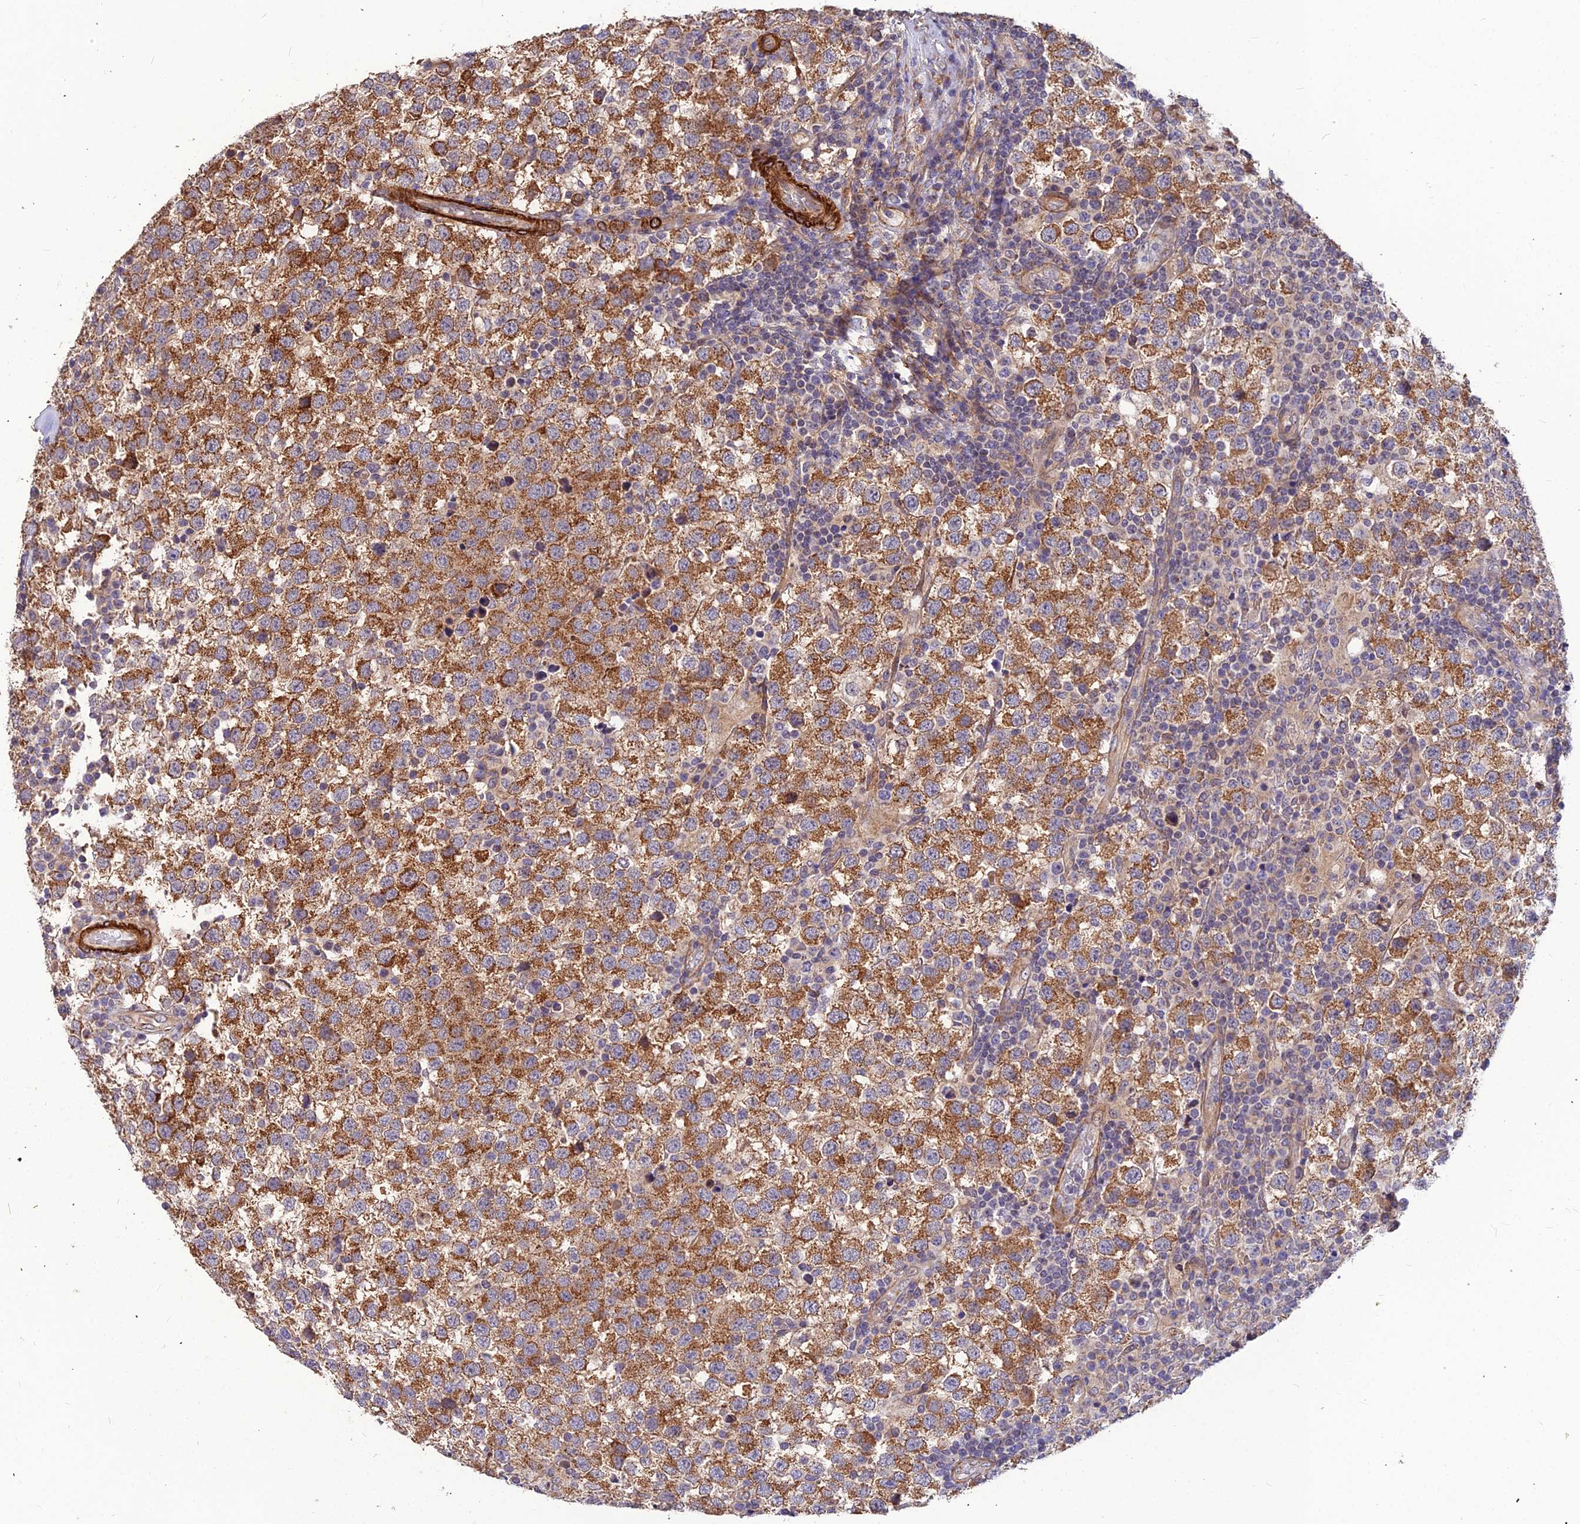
{"staining": {"intensity": "moderate", "quantity": ">75%", "location": "cytoplasmic/membranous"}, "tissue": "testis cancer", "cell_type": "Tumor cells", "image_type": "cancer", "snomed": [{"axis": "morphology", "description": "Seminoma, NOS"}, {"axis": "topography", "description": "Testis"}], "caption": "Approximately >75% of tumor cells in human testis cancer (seminoma) show moderate cytoplasmic/membranous protein expression as visualized by brown immunohistochemical staining.", "gene": "LEKR1", "patient": {"sex": "male", "age": 34}}